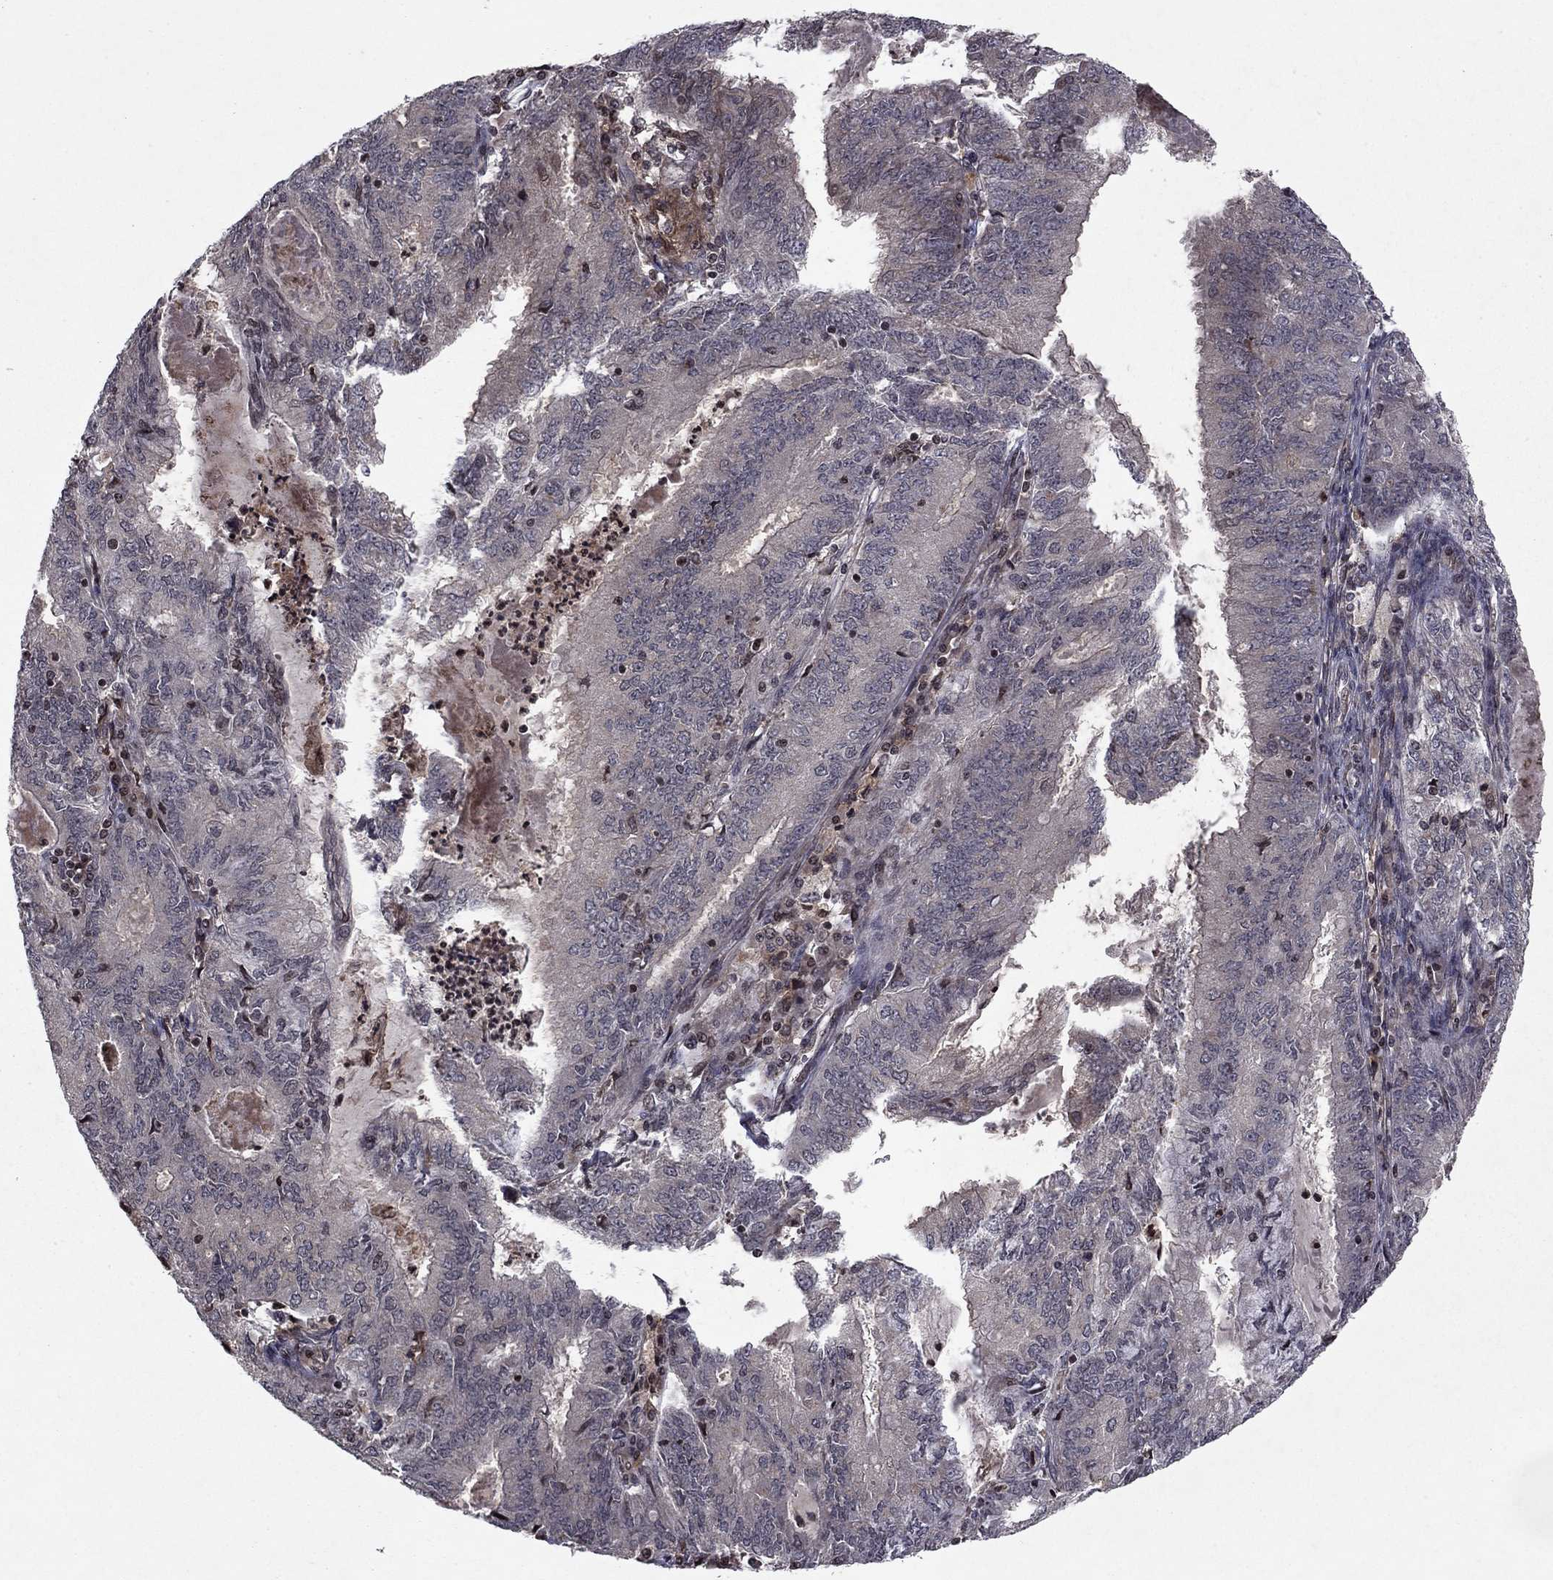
{"staining": {"intensity": "negative", "quantity": "none", "location": "none"}, "tissue": "endometrial cancer", "cell_type": "Tumor cells", "image_type": "cancer", "snomed": [{"axis": "morphology", "description": "Adenocarcinoma, NOS"}, {"axis": "topography", "description": "Endometrium"}], "caption": "This is an immunohistochemistry photomicrograph of human endometrial cancer (adenocarcinoma). There is no positivity in tumor cells.", "gene": "SORBS1", "patient": {"sex": "female", "age": 57}}